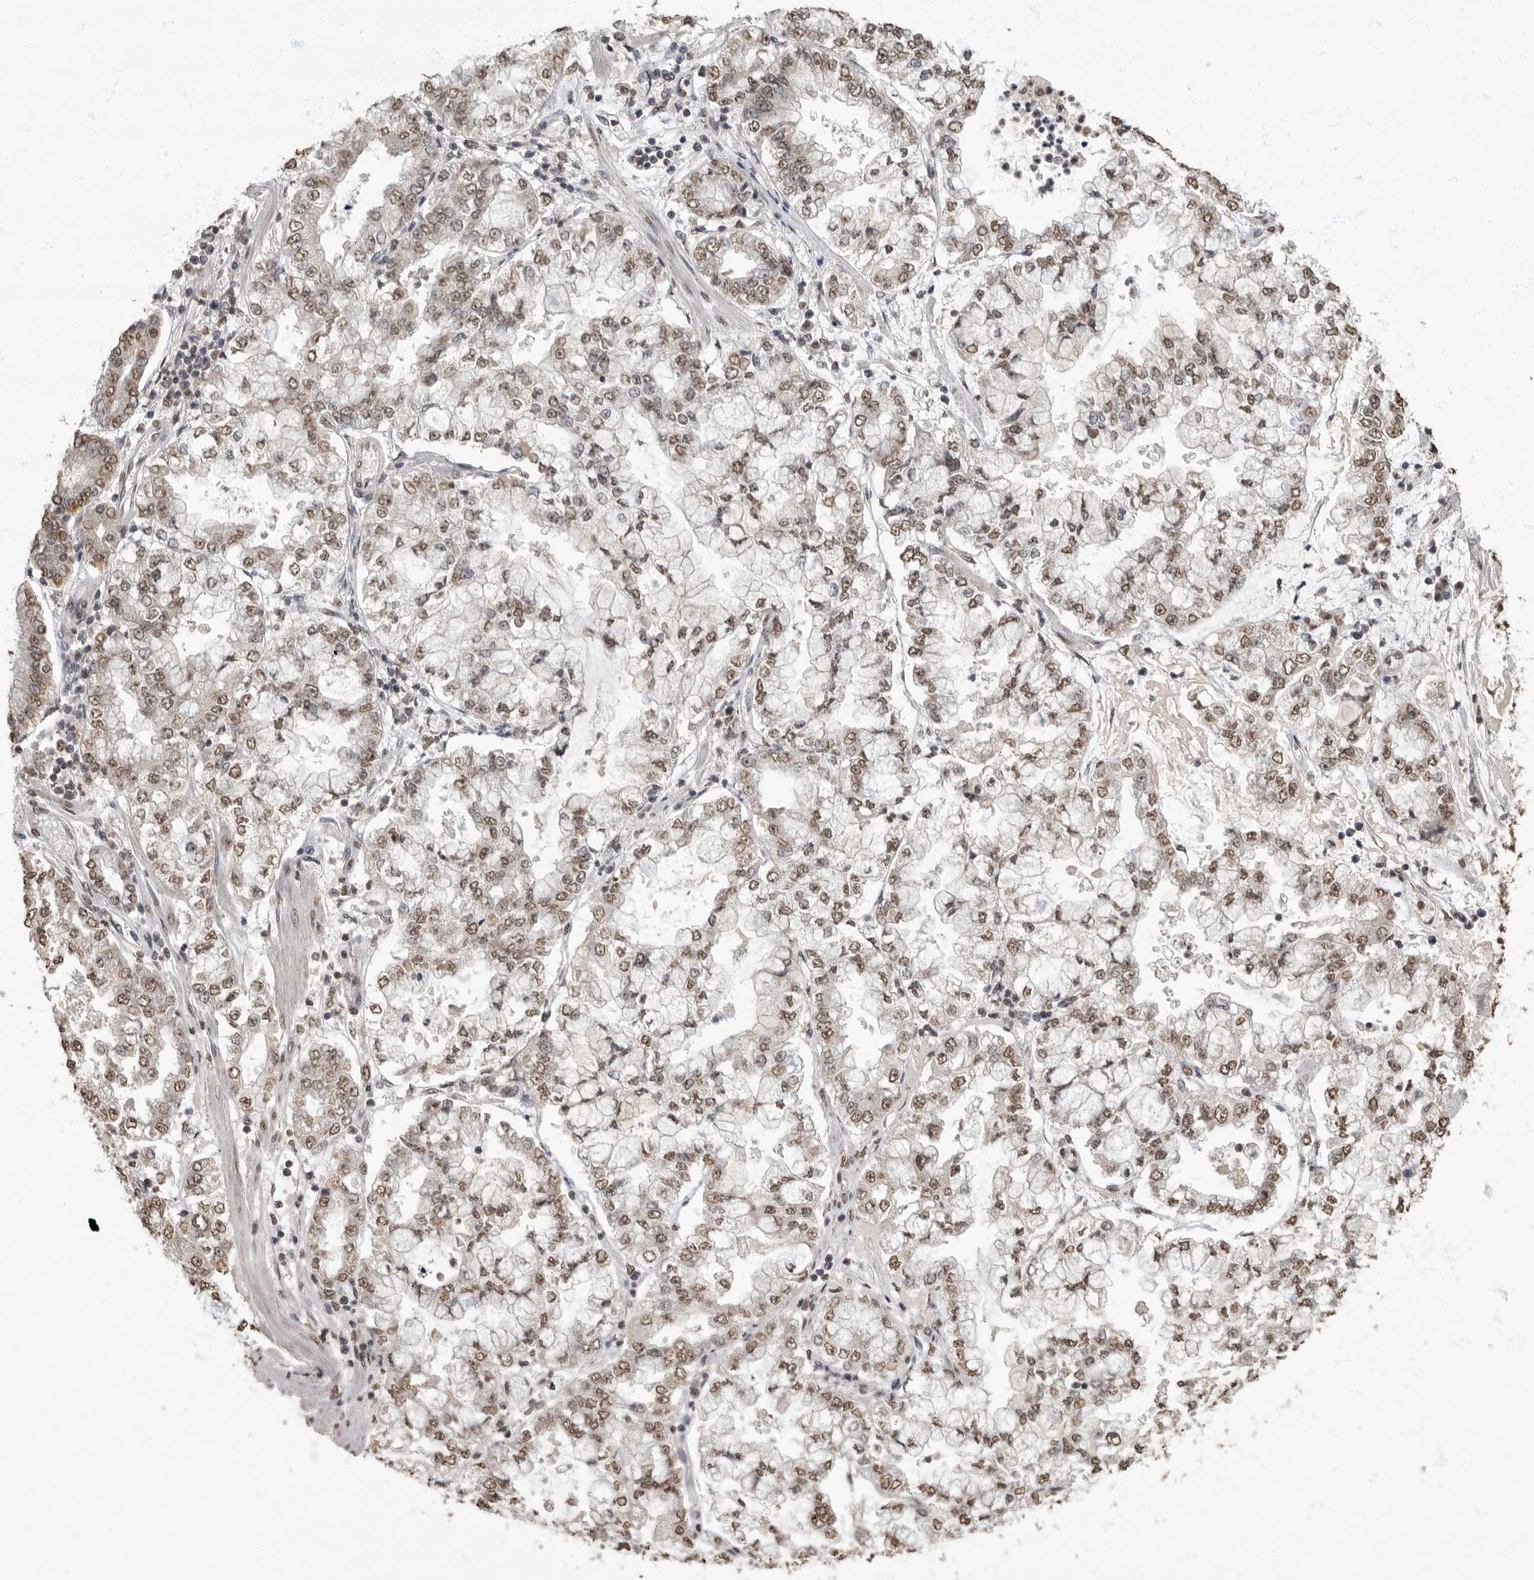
{"staining": {"intensity": "moderate", "quantity": ">75%", "location": "nuclear"}, "tissue": "stomach cancer", "cell_type": "Tumor cells", "image_type": "cancer", "snomed": [{"axis": "morphology", "description": "Adenocarcinoma, NOS"}, {"axis": "topography", "description": "Stomach"}], "caption": "Immunohistochemical staining of stomach cancer (adenocarcinoma) reveals medium levels of moderate nuclear expression in about >75% of tumor cells. (DAB (3,3'-diaminobenzidine) IHC with brightfield microscopy, high magnification).", "gene": "NBL1", "patient": {"sex": "male", "age": 76}}